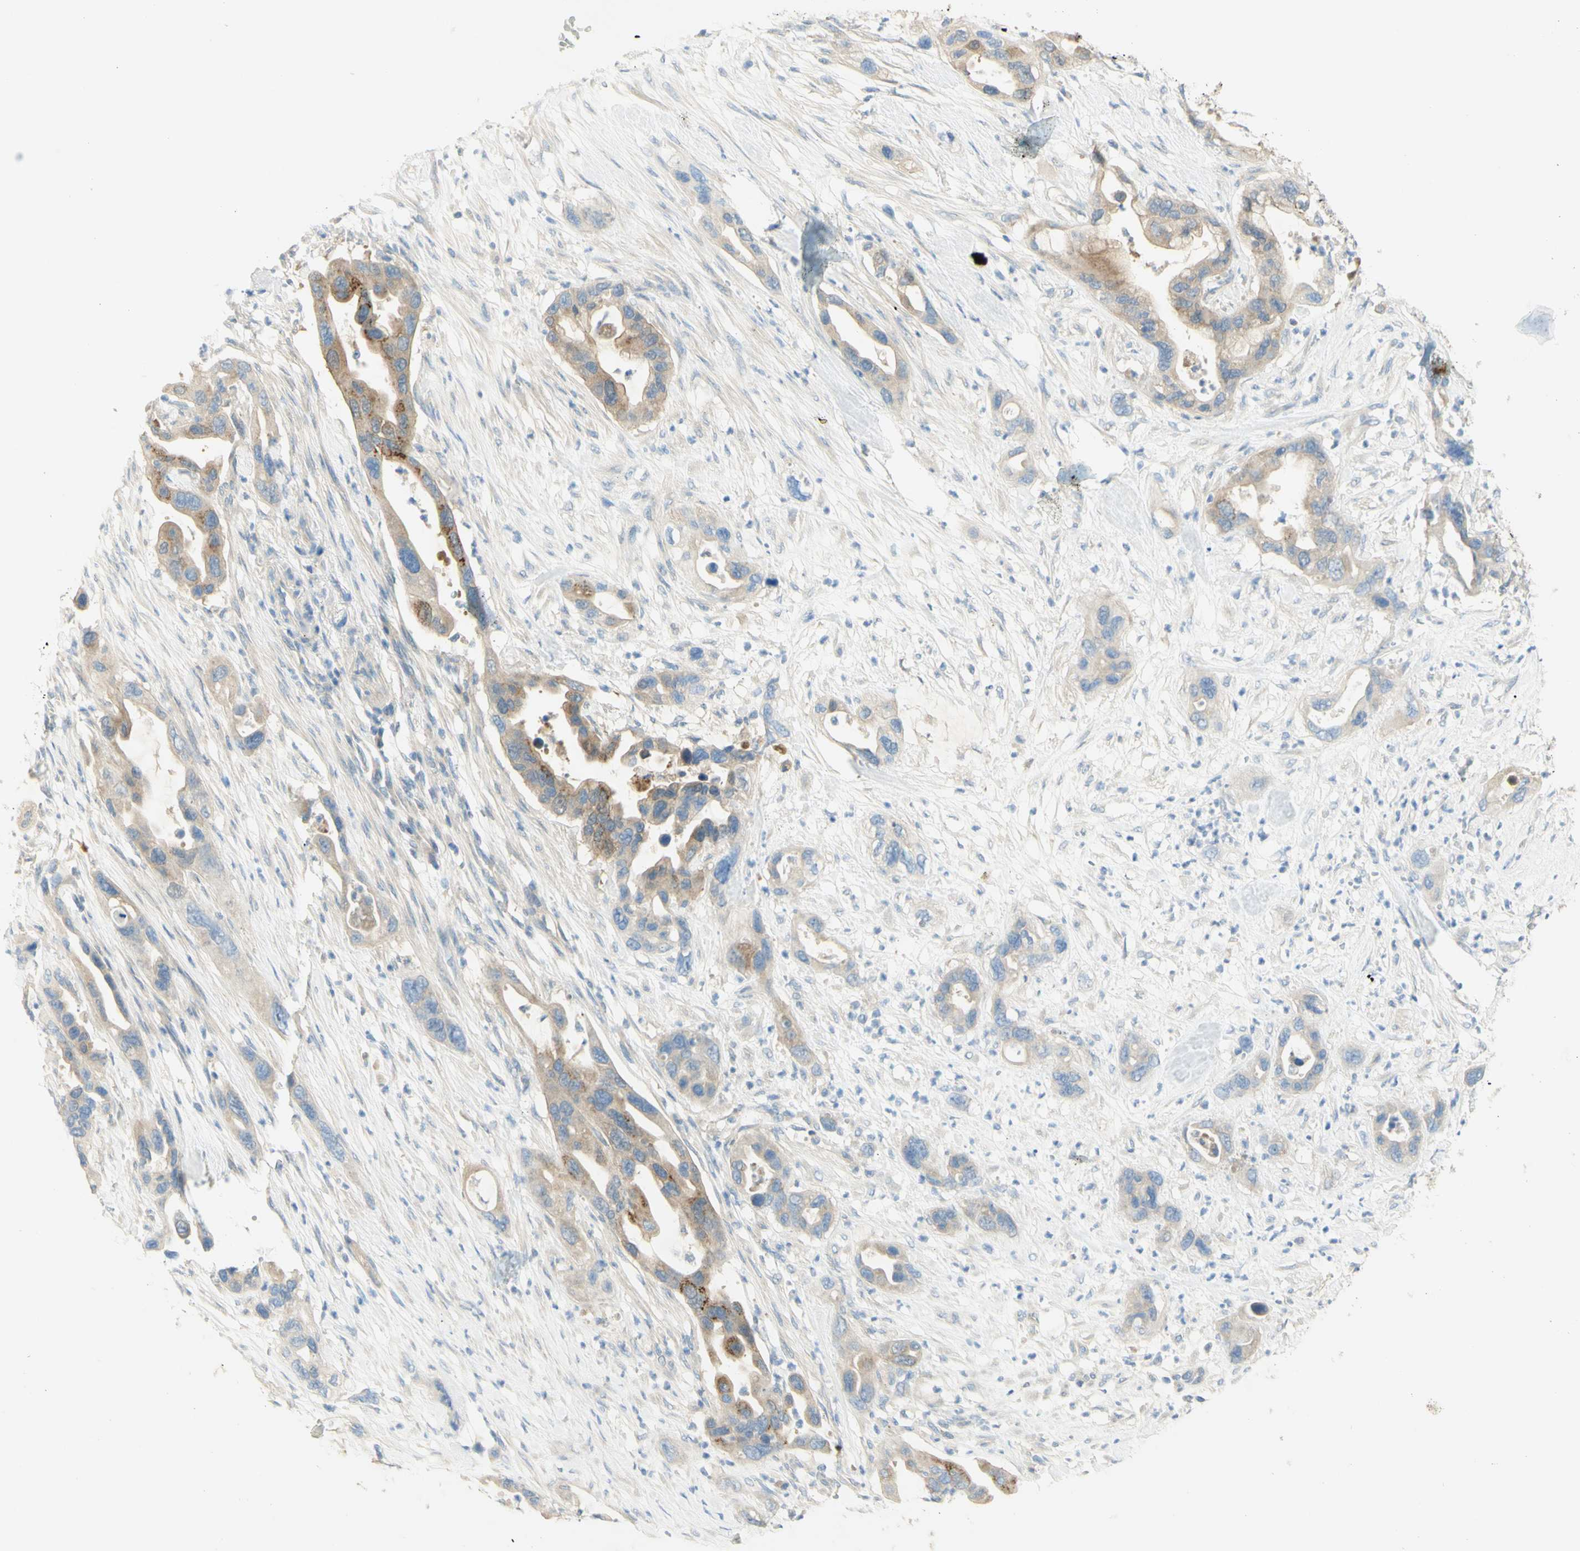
{"staining": {"intensity": "strong", "quantity": "<25%", "location": "cytoplasmic/membranous"}, "tissue": "pancreatic cancer", "cell_type": "Tumor cells", "image_type": "cancer", "snomed": [{"axis": "morphology", "description": "Adenocarcinoma, NOS"}, {"axis": "topography", "description": "Pancreas"}], "caption": "High-power microscopy captured an immunohistochemistry micrograph of pancreatic adenocarcinoma, revealing strong cytoplasmic/membranous positivity in approximately <25% of tumor cells. The protein of interest is shown in brown color, while the nuclei are stained blue.", "gene": "GCNT3", "patient": {"sex": "female", "age": 71}}